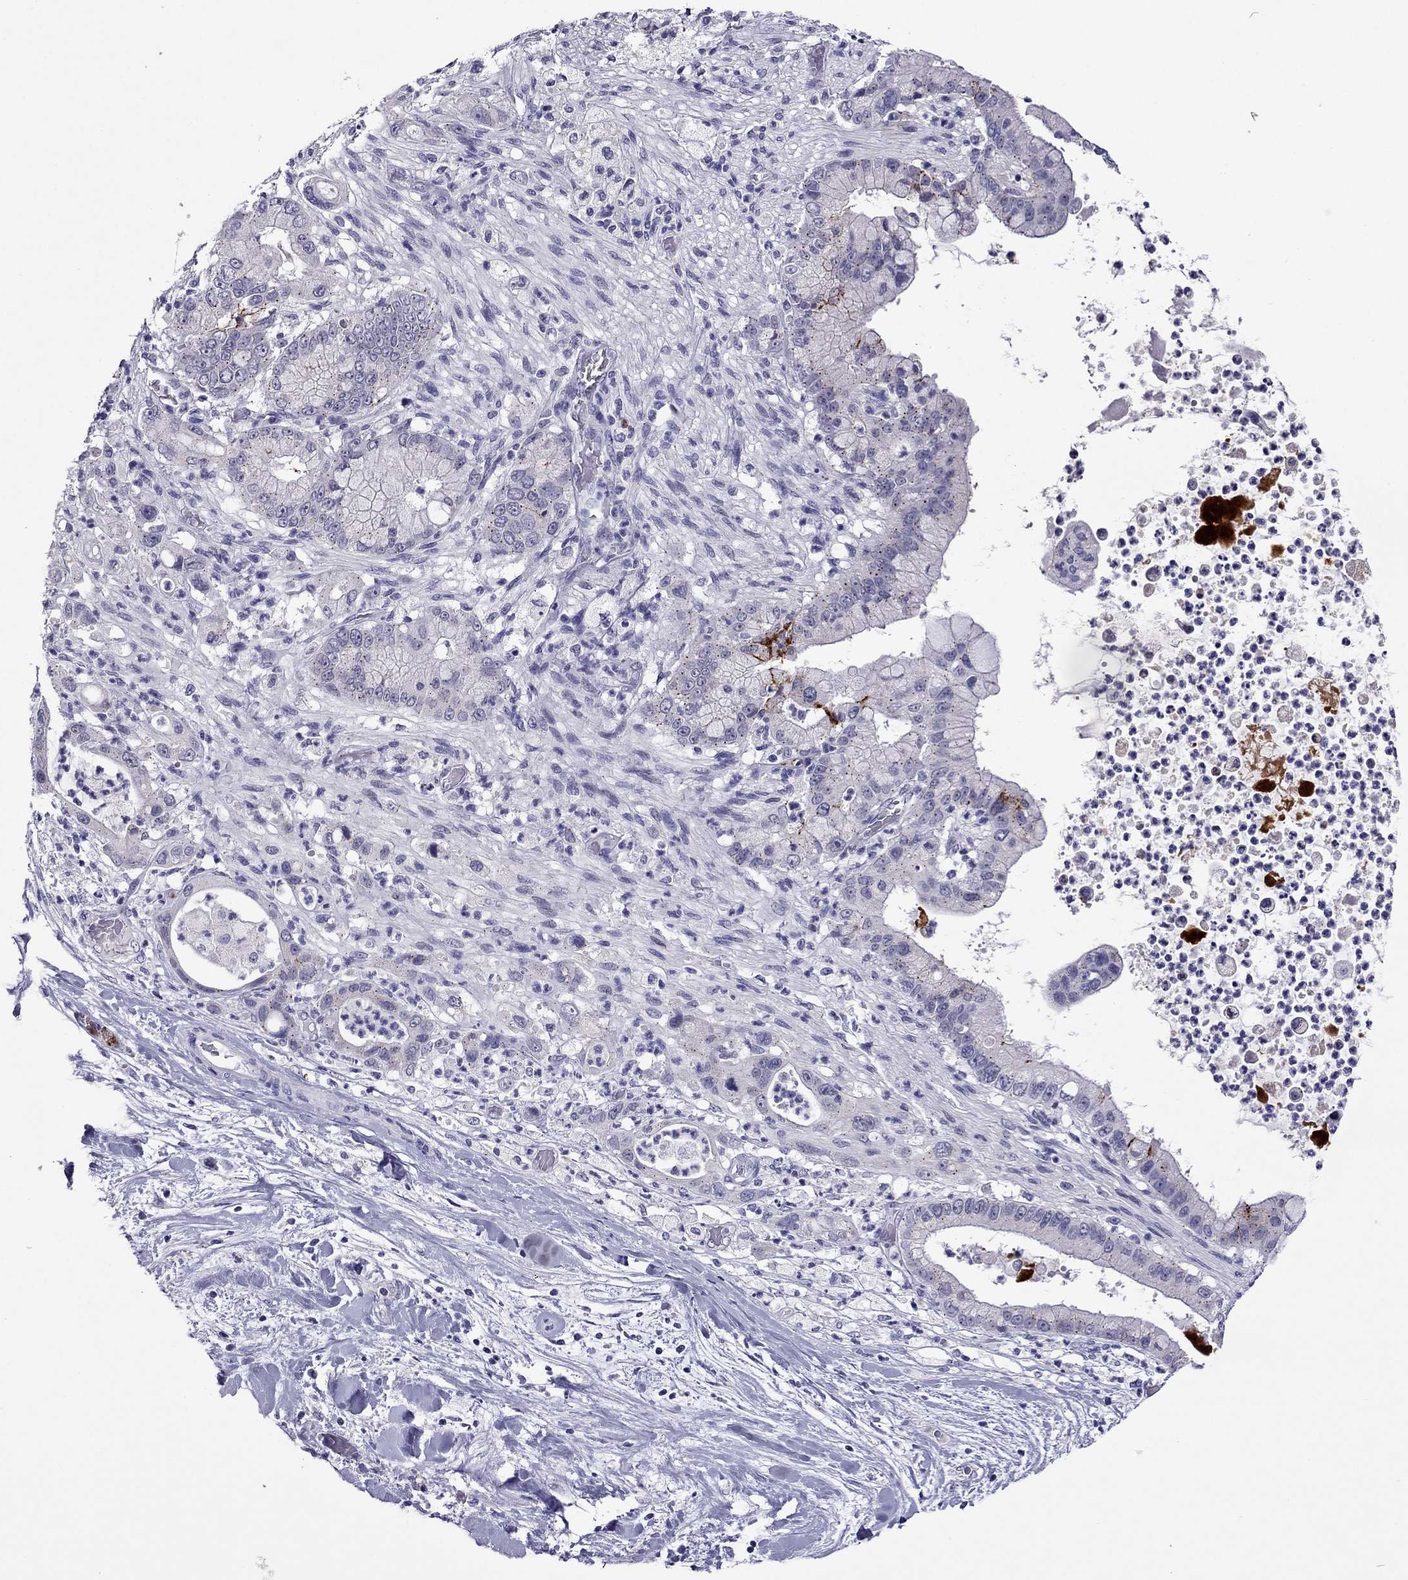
{"staining": {"intensity": "negative", "quantity": "none", "location": "none"}, "tissue": "liver cancer", "cell_type": "Tumor cells", "image_type": "cancer", "snomed": [{"axis": "morphology", "description": "Cholangiocarcinoma"}, {"axis": "topography", "description": "Liver"}], "caption": "Immunohistochemistry image of human liver cholangiocarcinoma stained for a protein (brown), which displays no positivity in tumor cells.", "gene": "MYBPH", "patient": {"sex": "female", "age": 54}}